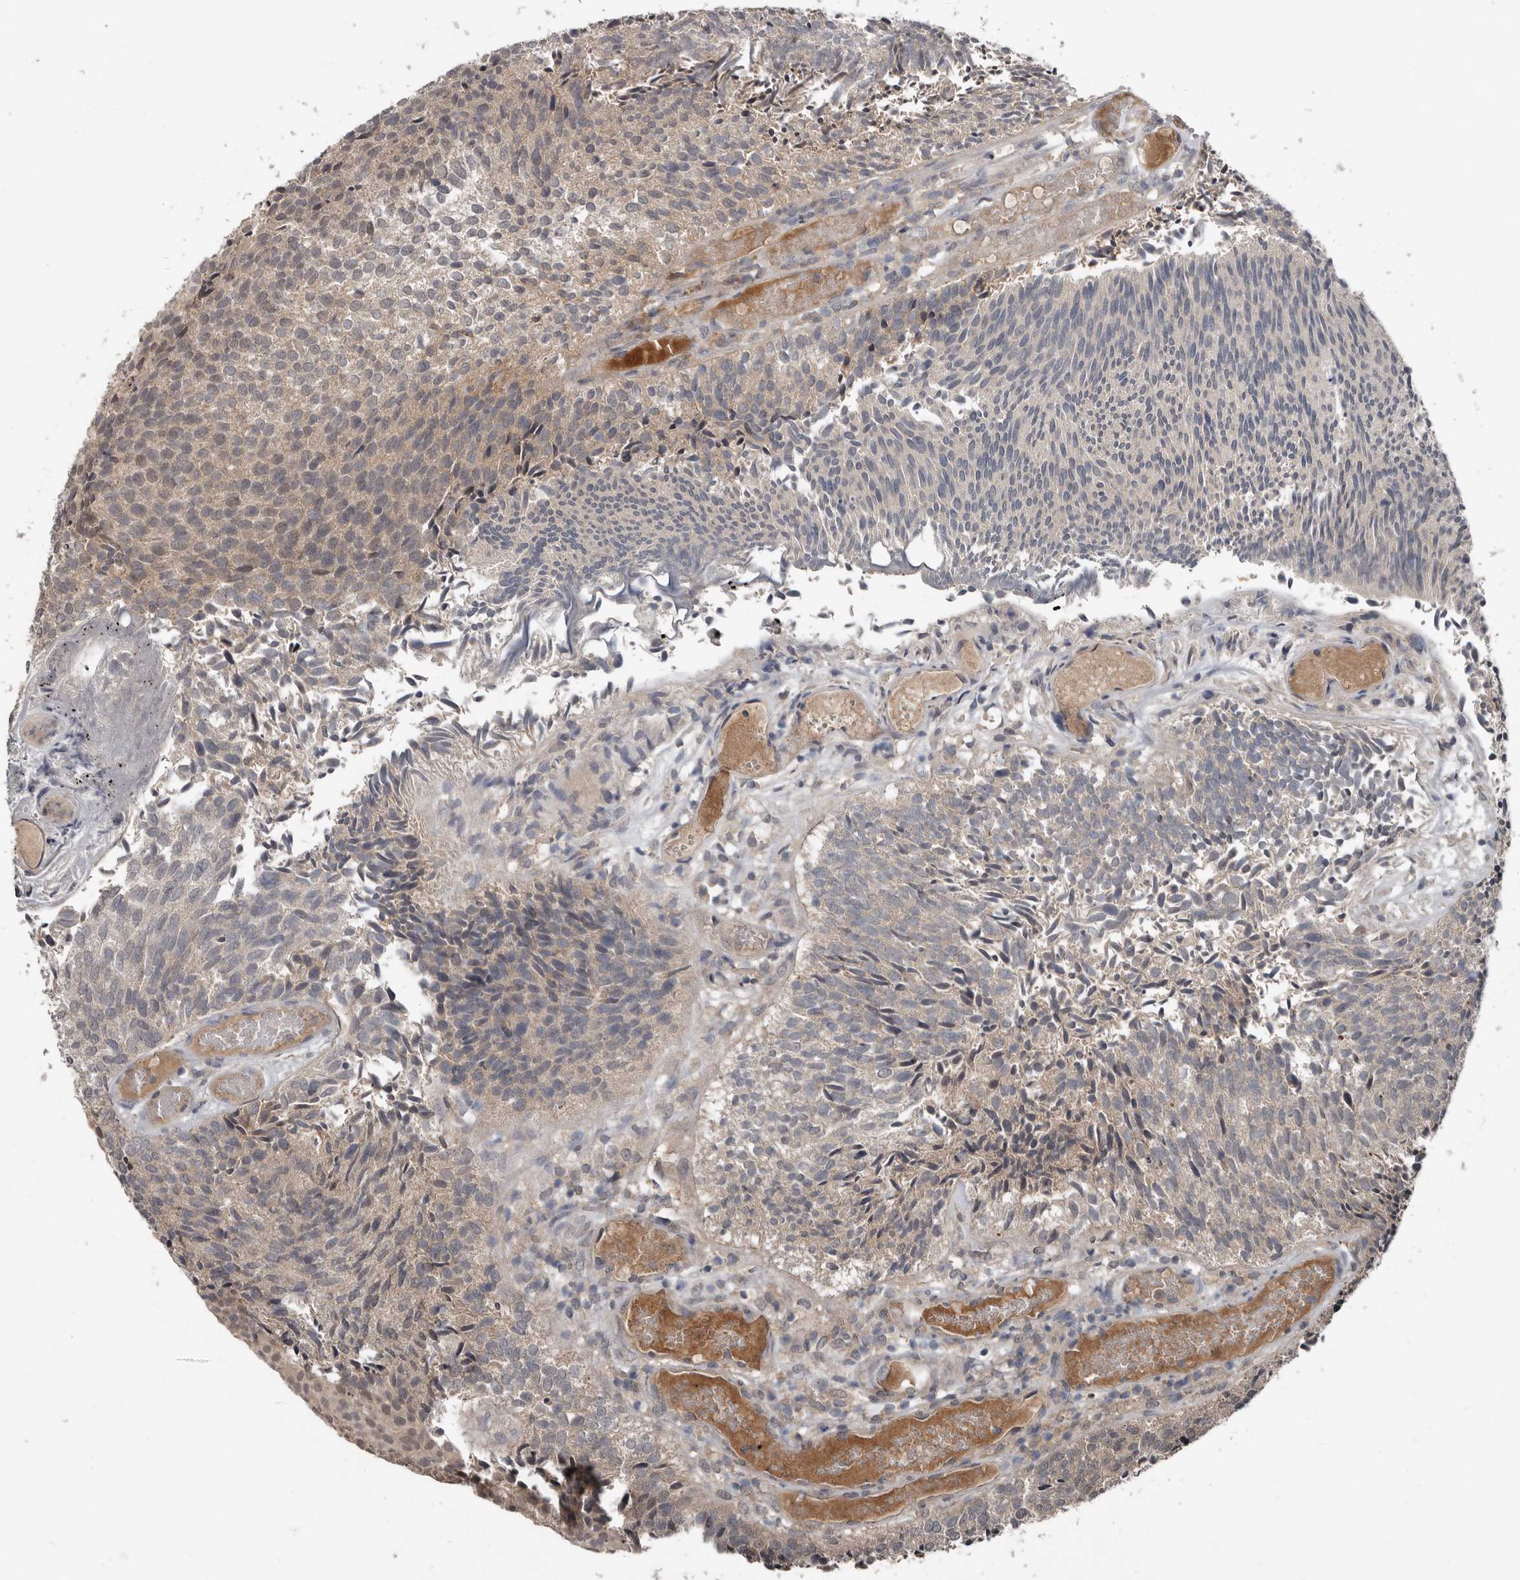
{"staining": {"intensity": "weak", "quantity": "25%-75%", "location": "cytoplasmic/membranous,nuclear"}, "tissue": "urothelial cancer", "cell_type": "Tumor cells", "image_type": "cancer", "snomed": [{"axis": "morphology", "description": "Urothelial carcinoma, Low grade"}, {"axis": "topography", "description": "Urinary bladder"}], "caption": "Urothelial cancer tissue demonstrates weak cytoplasmic/membranous and nuclear staining in about 25%-75% of tumor cells (Stains: DAB in brown, nuclei in blue, Microscopy: brightfield microscopy at high magnification).", "gene": "DNAJB4", "patient": {"sex": "male", "age": 86}}